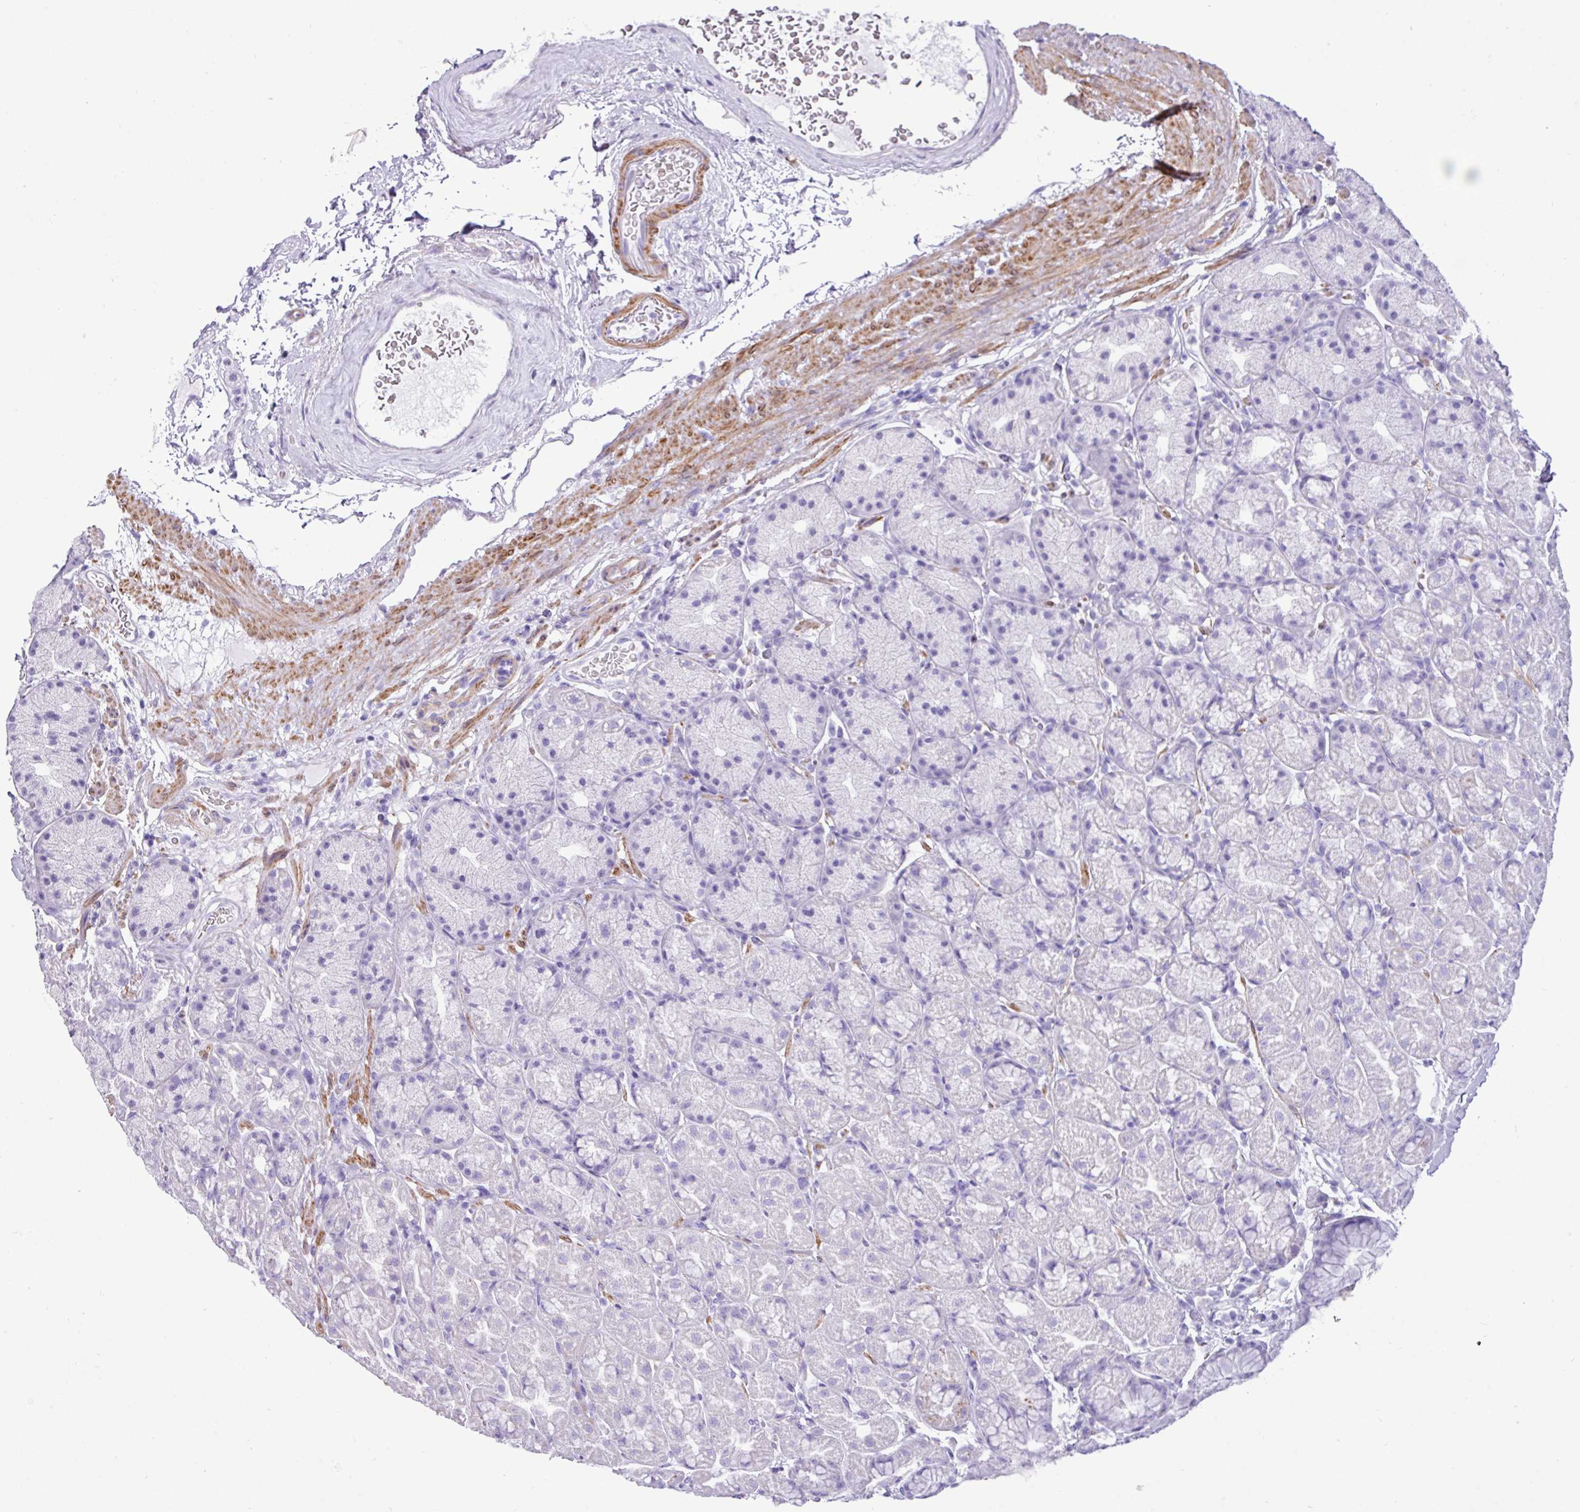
{"staining": {"intensity": "negative", "quantity": "none", "location": "none"}, "tissue": "stomach", "cell_type": "Glandular cells", "image_type": "normal", "snomed": [{"axis": "morphology", "description": "Normal tissue, NOS"}, {"axis": "topography", "description": "Stomach, lower"}], "caption": "Immunohistochemical staining of normal stomach demonstrates no significant expression in glandular cells.", "gene": "ZSCAN5A", "patient": {"sex": "male", "age": 67}}